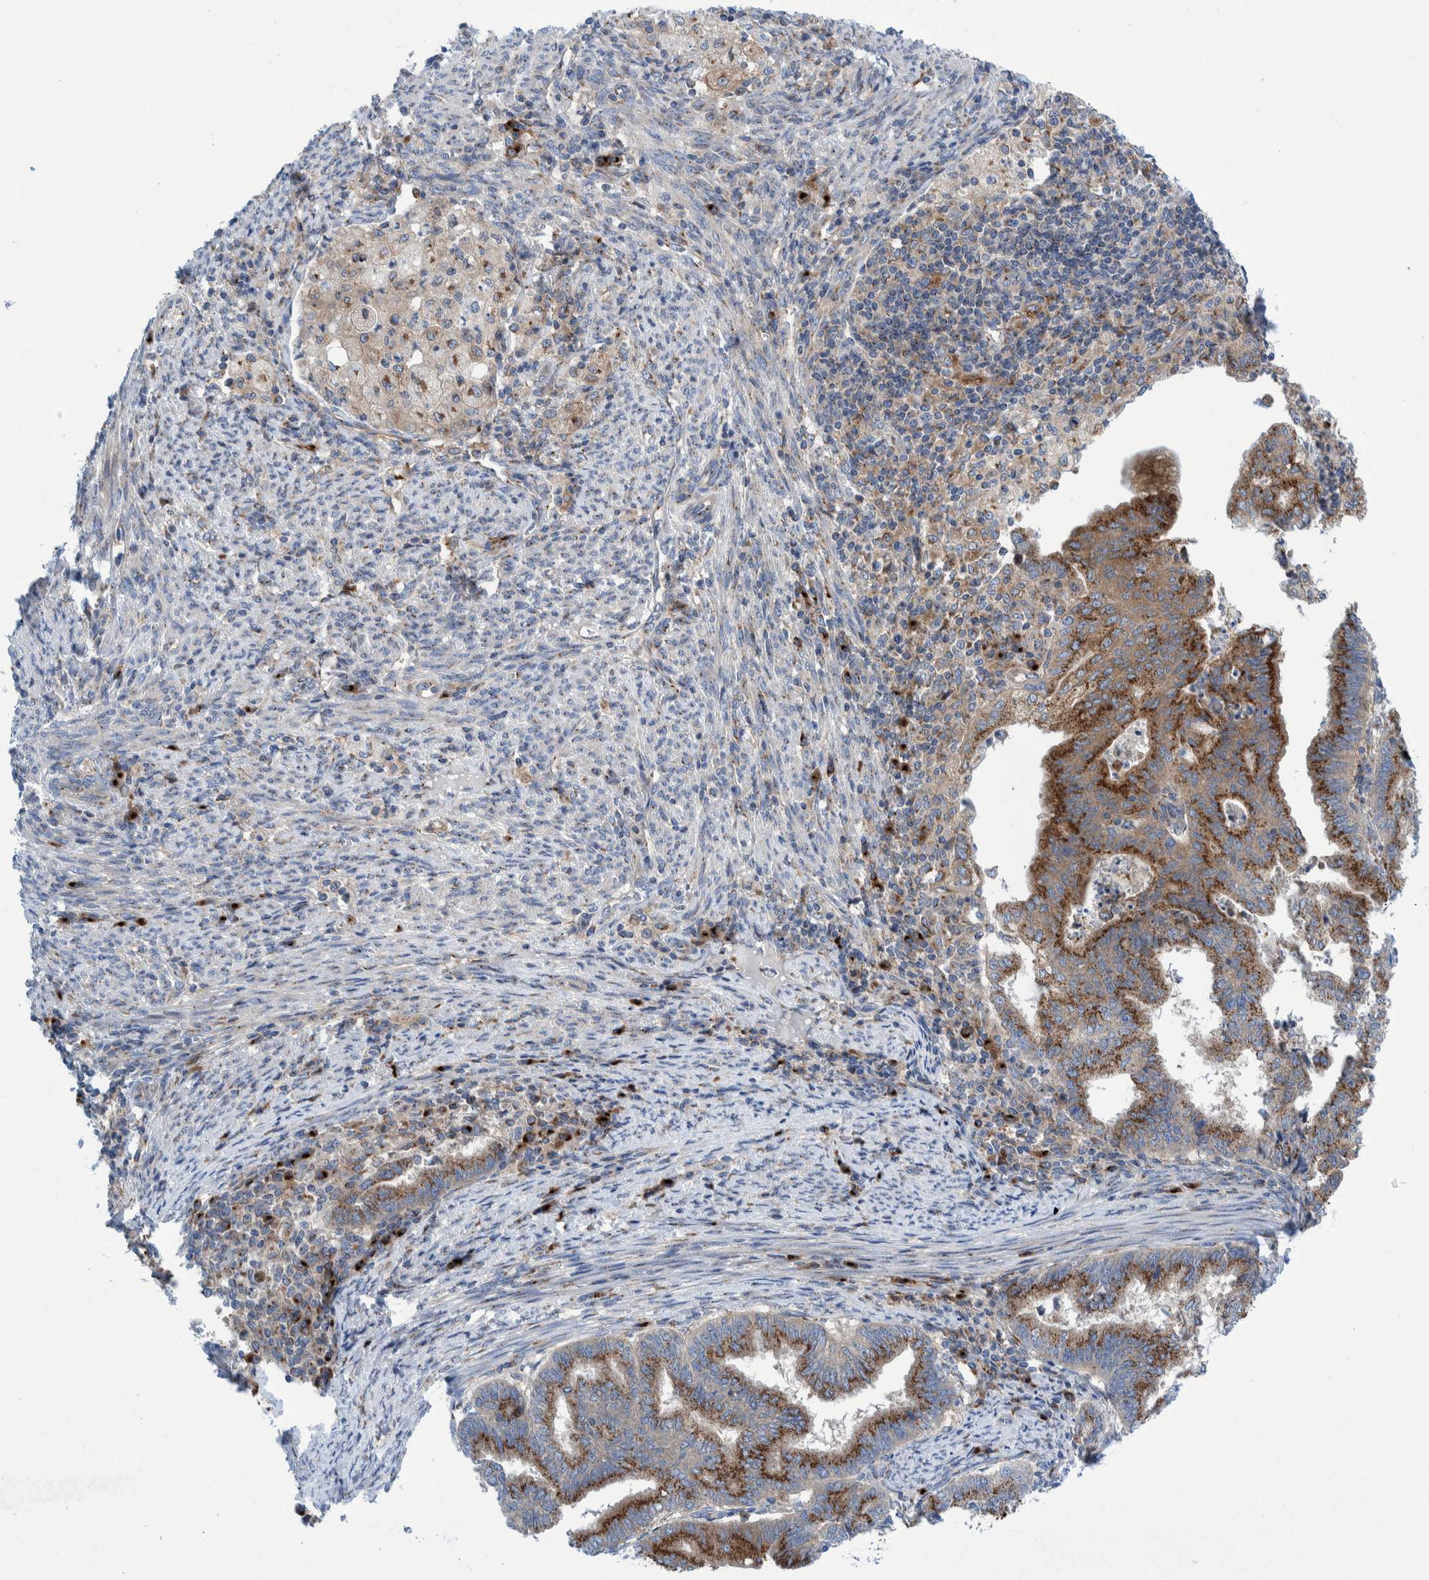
{"staining": {"intensity": "moderate", "quantity": ">75%", "location": "cytoplasmic/membranous"}, "tissue": "endometrial cancer", "cell_type": "Tumor cells", "image_type": "cancer", "snomed": [{"axis": "morphology", "description": "Polyp, NOS"}, {"axis": "morphology", "description": "Adenocarcinoma, NOS"}, {"axis": "morphology", "description": "Adenoma, NOS"}, {"axis": "topography", "description": "Endometrium"}], "caption": "A brown stain labels moderate cytoplasmic/membranous expression of a protein in human adenoma (endometrial) tumor cells.", "gene": "TRIM58", "patient": {"sex": "female", "age": 79}}